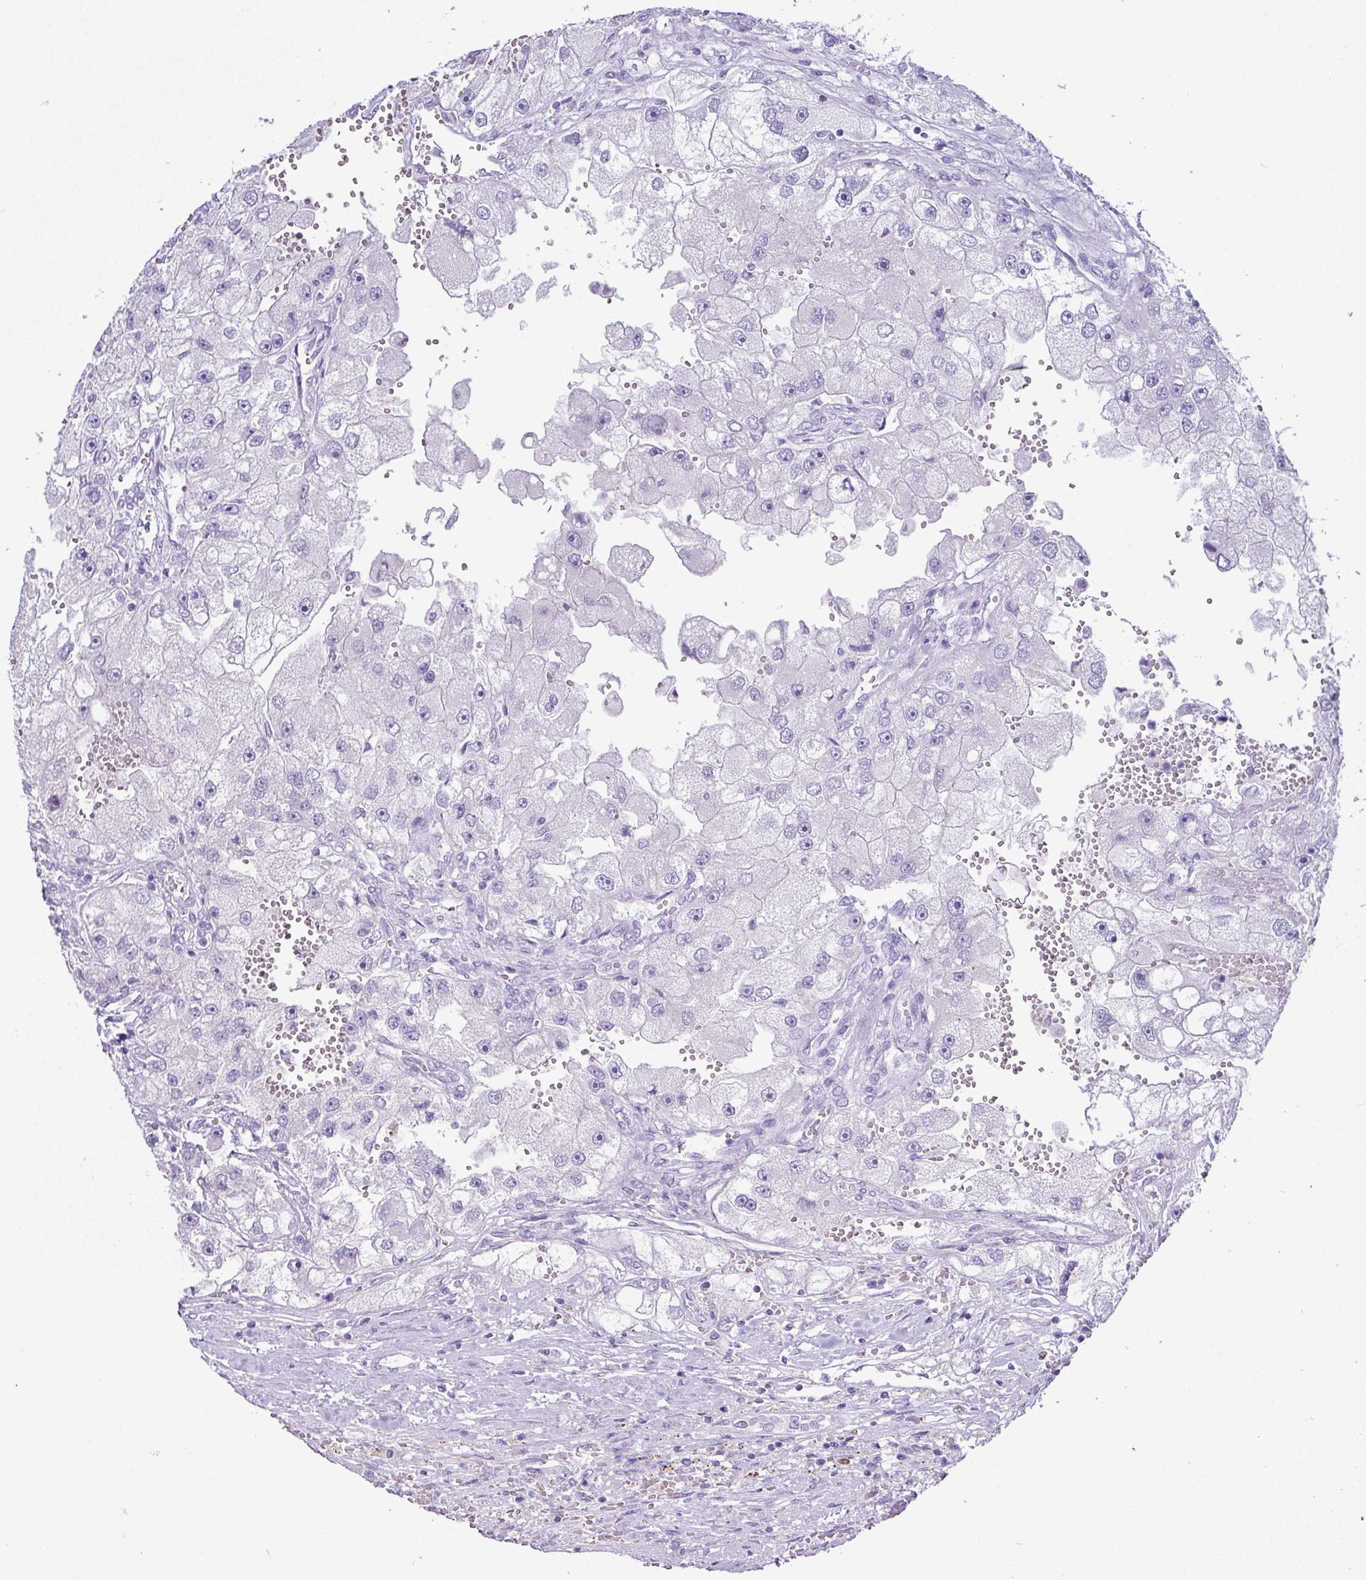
{"staining": {"intensity": "negative", "quantity": "none", "location": "none"}, "tissue": "renal cancer", "cell_type": "Tumor cells", "image_type": "cancer", "snomed": [{"axis": "morphology", "description": "Adenocarcinoma, NOS"}, {"axis": "topography", "description": "Kidney"}], "caption": "DAB (3,3'-diaminobenzidine) immunohistochemical staining of human renal cancer (adenocarcinoma) shows no significant positivity in tumor cells.", "gene": "BCL11A", "patient": {"sex": "male", "age": 63}}